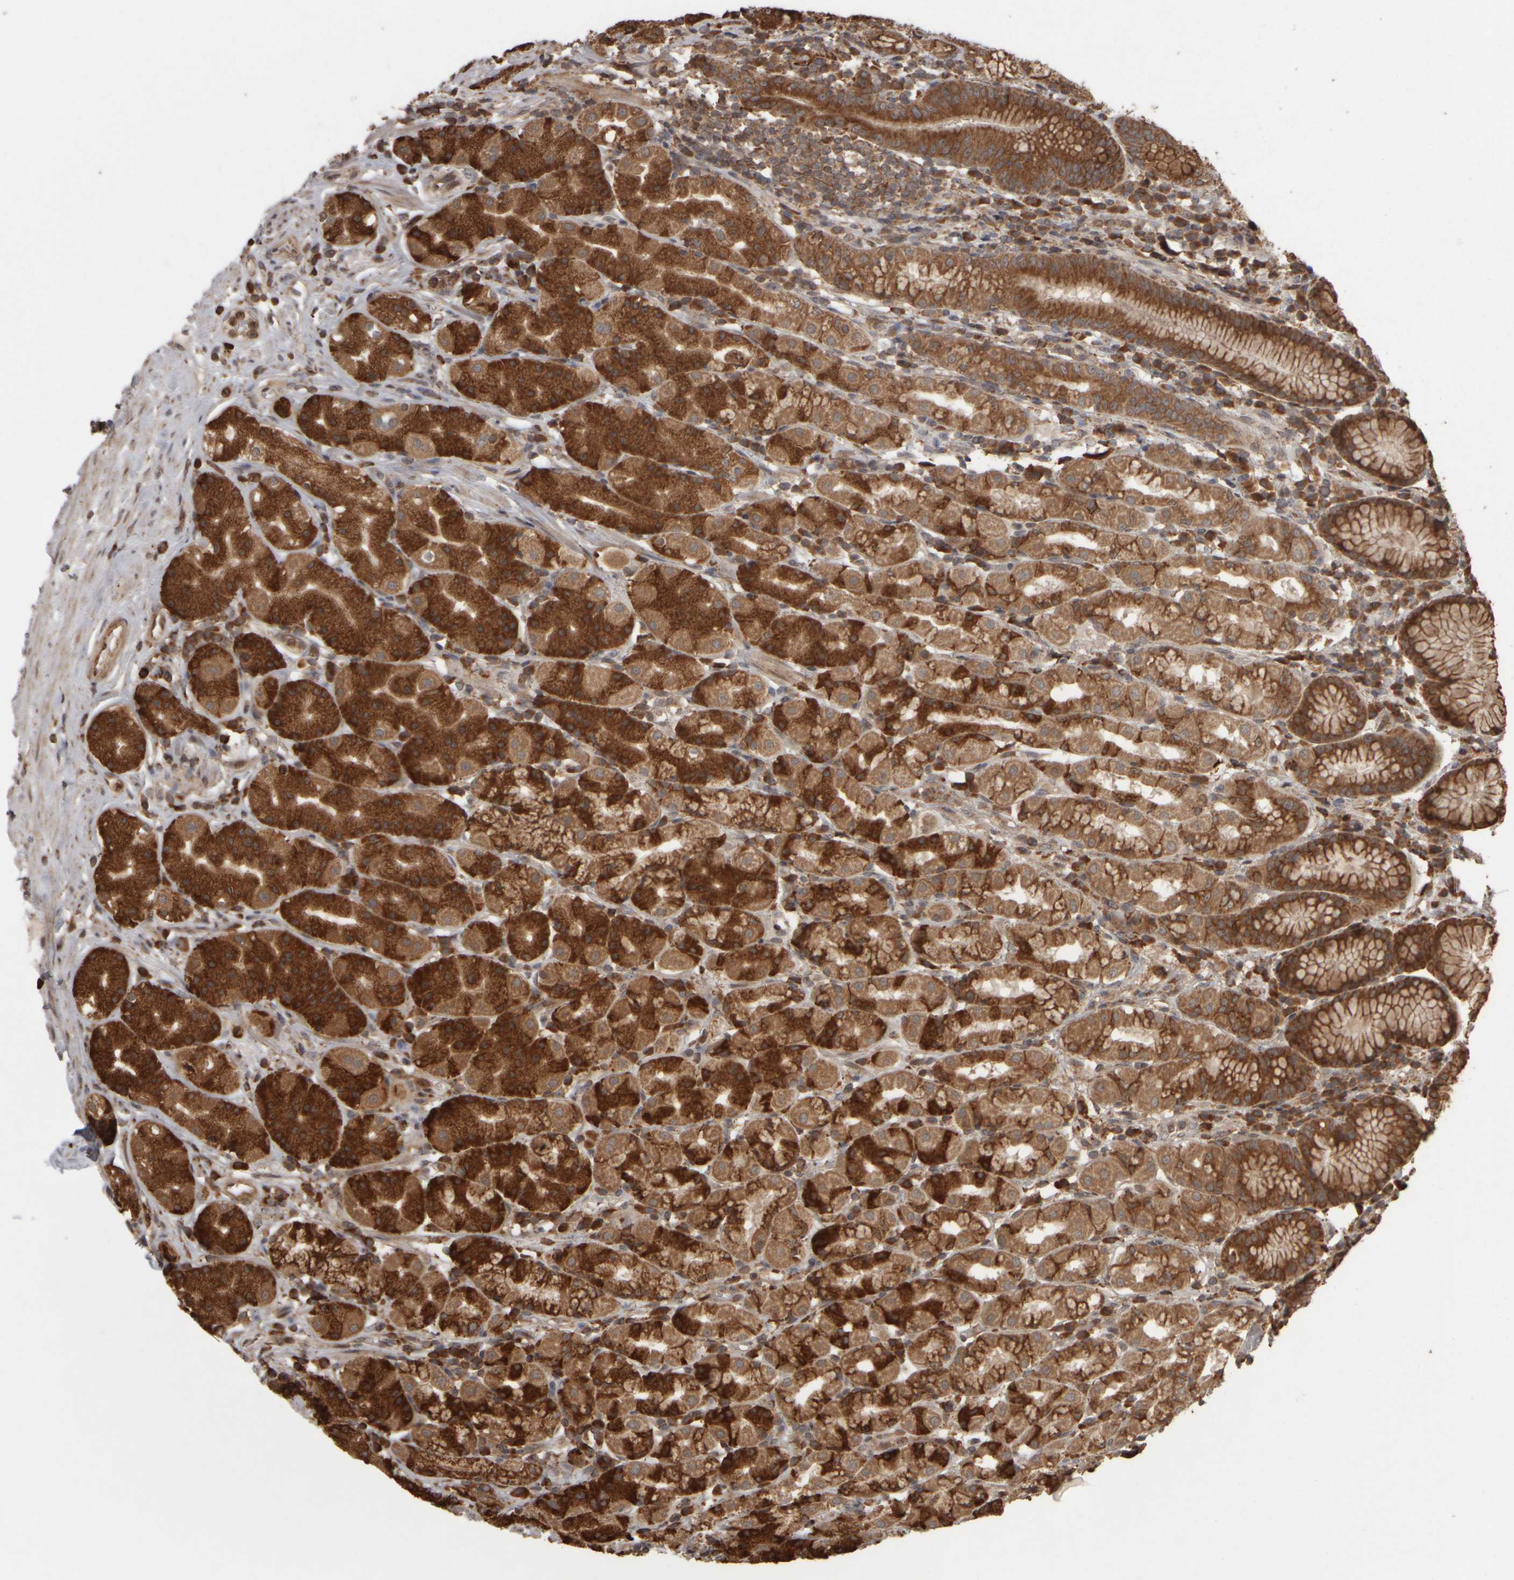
{"staining": {"intensity": "strong", "quantity": ">75%", "location": "cytoplasmic/membranous"}, "tissue": "stomach", "cell_type": "Glandular cells", "image_type": "normal", "snomed": [{"axis": "morphology", "description": "Normal tissue, NOS"}, {"axis": "topography", "description": "Stomach, lower"}], "caption": "A high-resolution micrograph shows IHC staining of normal stomach, which shows strong cytoplasmic/membranous staining in approximately >75% of glandular cells. (Brightfield microscopy of DAB IHC at high magnification).", "gene": "AGBL3", "patient": {"sex": "female", "age": 56}}